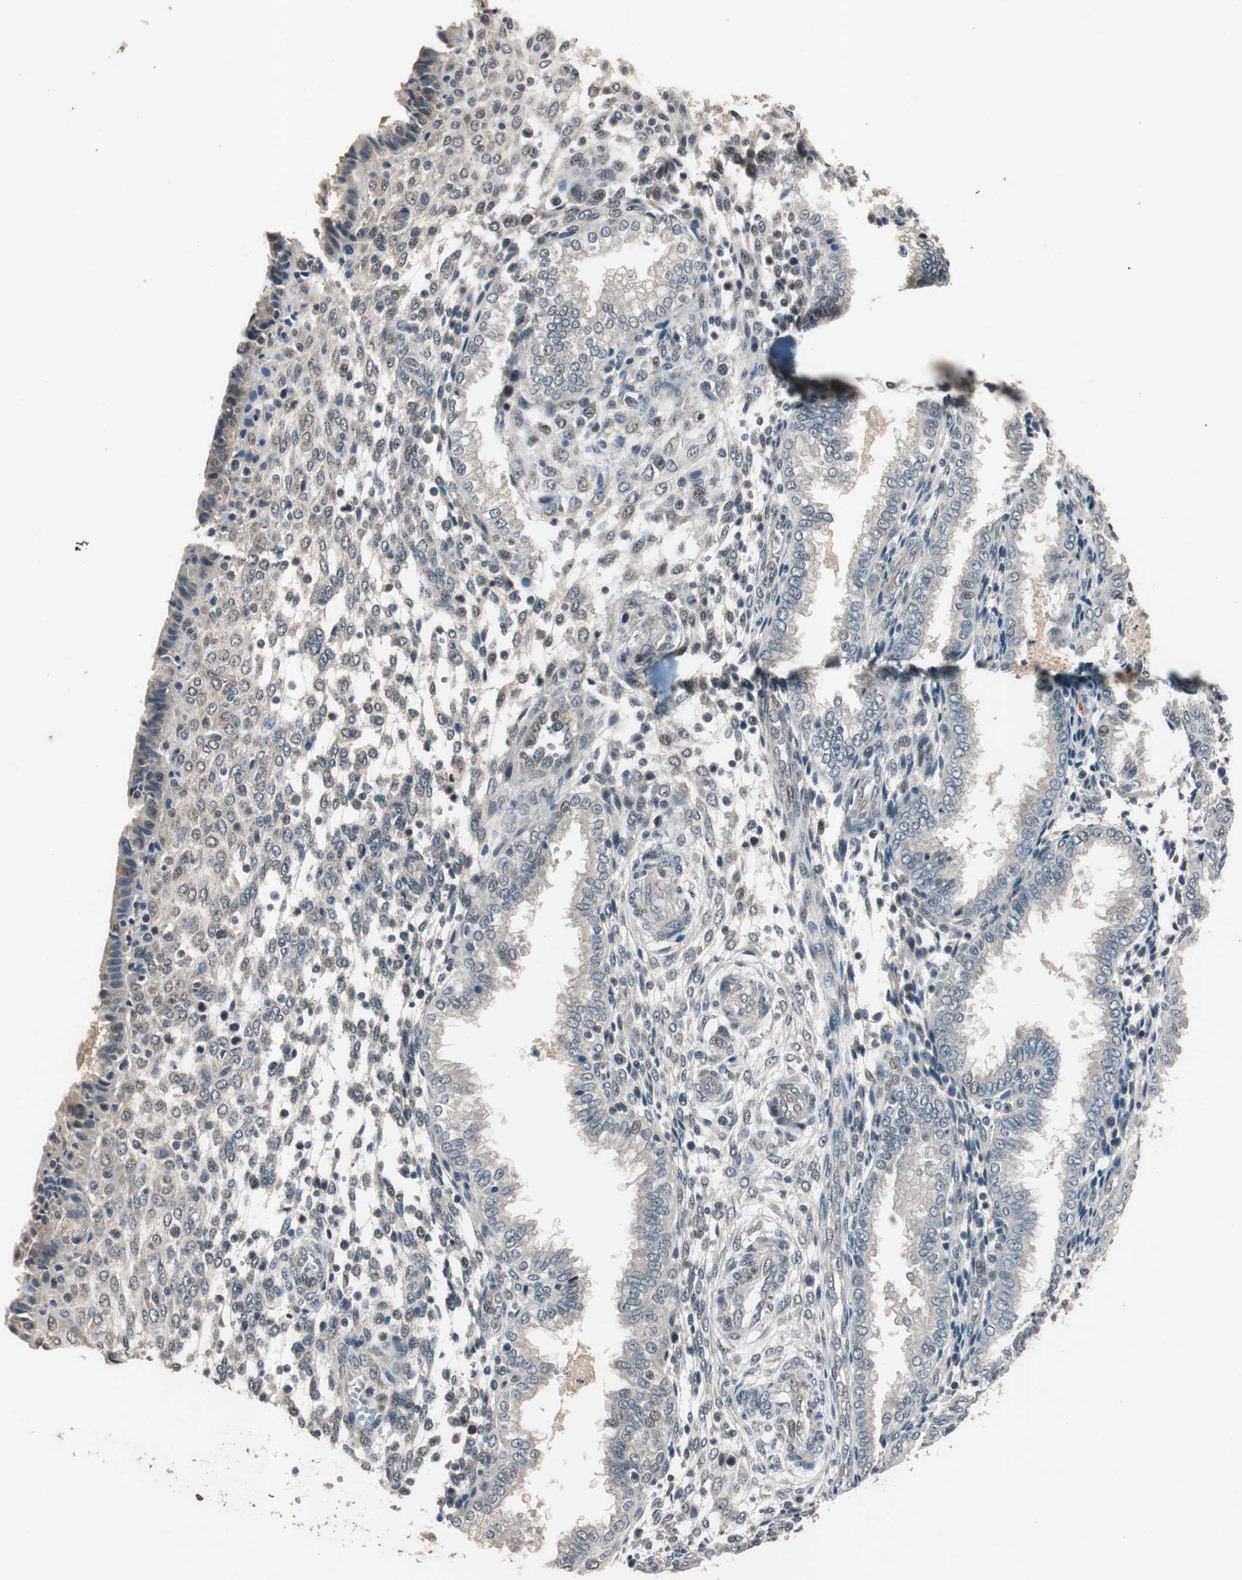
{"staining": {"intensity": "moderate", "quantity": "<25%", "location": "nuclear"}, "tissue": "endometrium", "cell_type": "Cells in endometrial stroma", "image_type": "normal", "snomed": [{"axis": "morphology", "description": "Normal tissue, NOS"}, {"axis": "topography", "description": "Endometrium"}], "caption": "The photomicrograph exhibits staining of benign endometrium, revealing moderate nuclear protein positivity (brown color) within cells in endometrial stroma.", "gene": "BOLA1", "patient": {"sex": "female", "age": 33}}